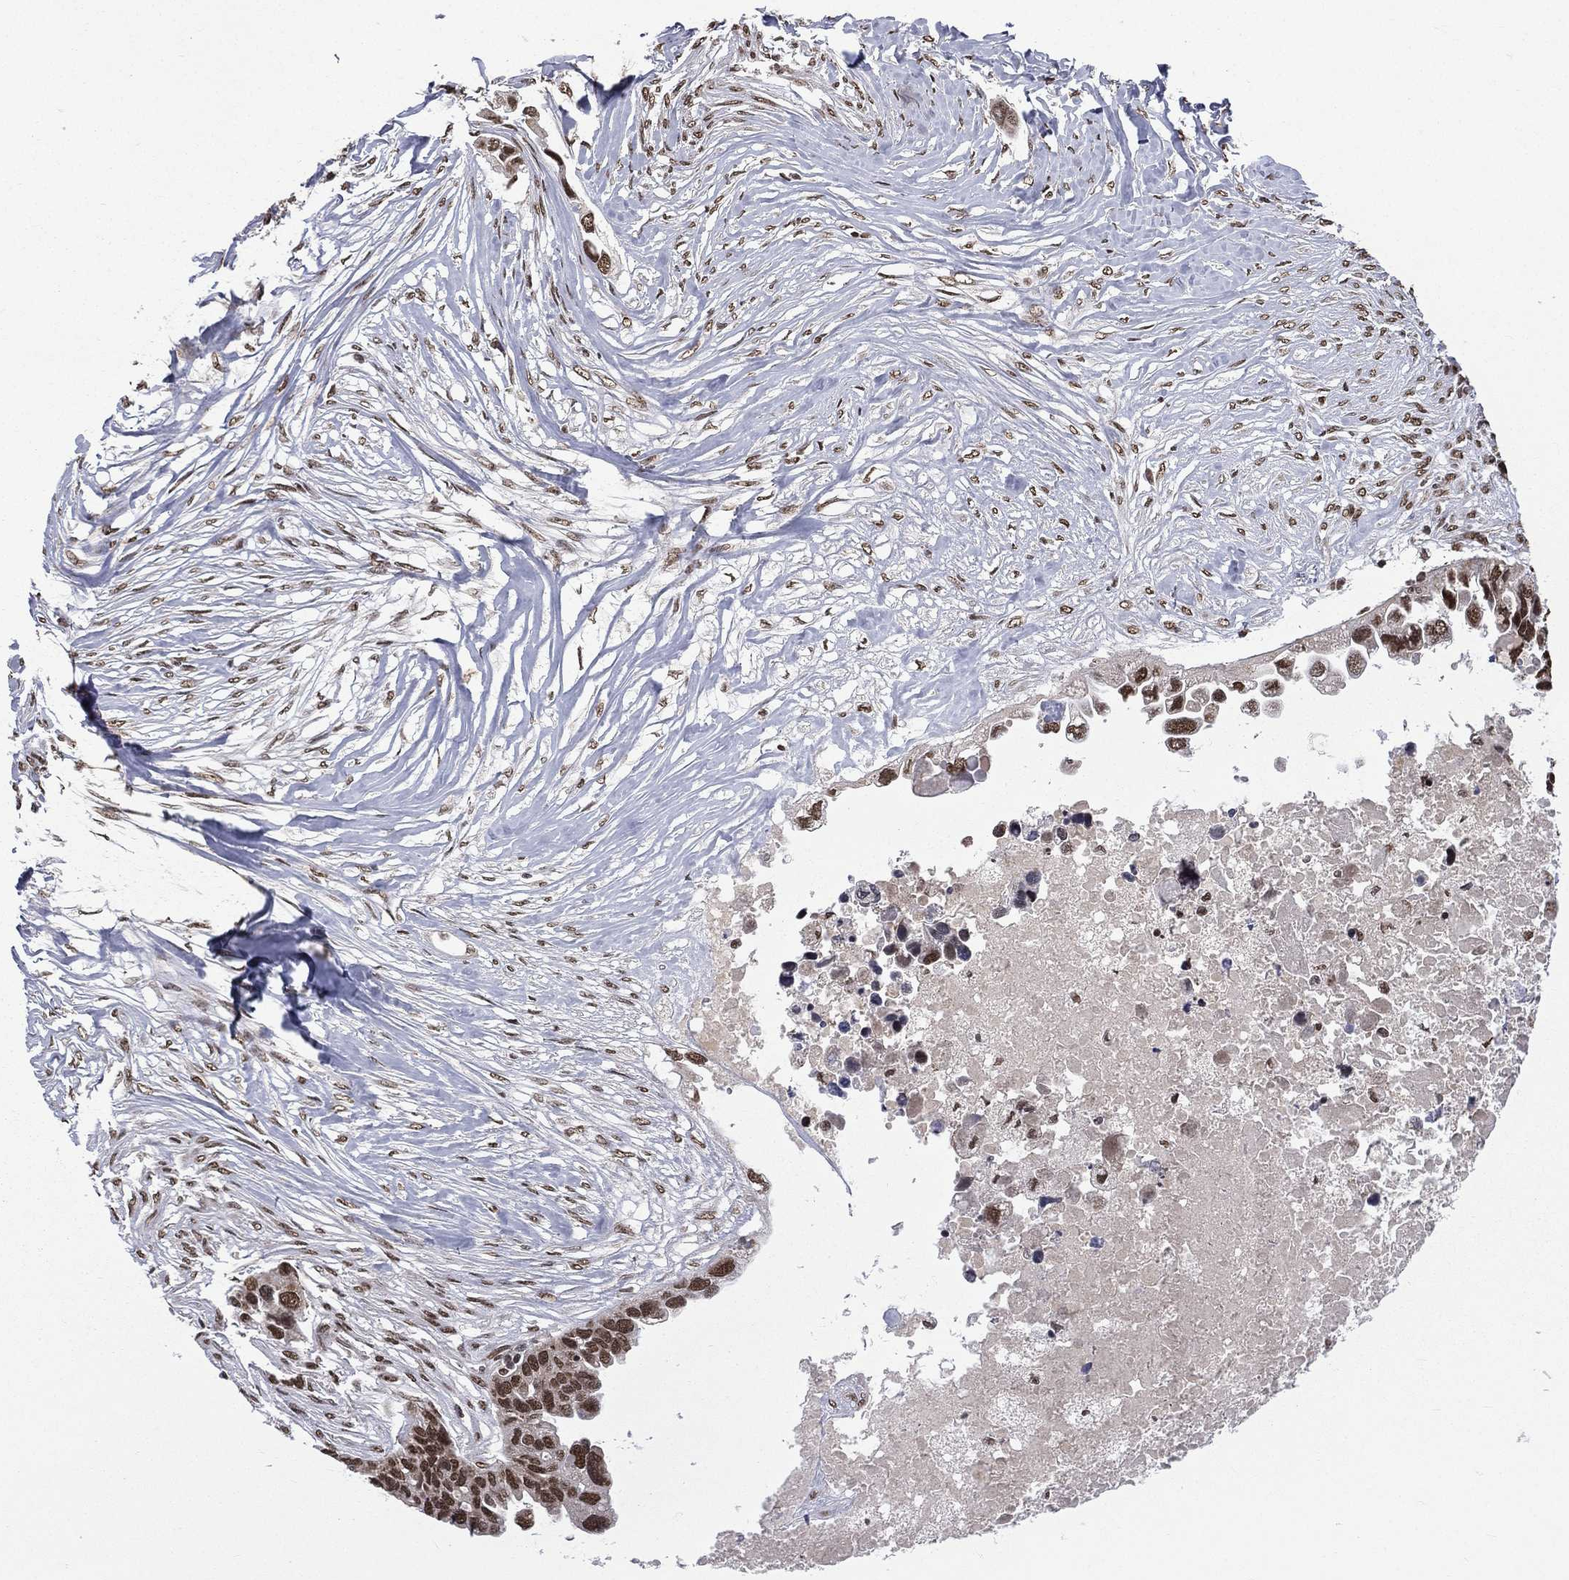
{"staining": {"intensity": "strong", "quantity": ">75%", "location": "nuclear"}, "tissue": "ovarian cancer", "cell_type": "Tumor cells", "image_type": "cancer", "snomed": [{"axis": "morphology", "description": "Cystadenocarcinoma, serous, NOS"}, {"axis": "topography", "description": "Ovary"}], "caption": "This is an image of immunohistochemistry (IHC) staining of ovarian cancer, which shows strong positivity in the nuclear of tumor cells.", "gene": "C5orf24", "patient": {"sex": "female", "age": 54}}